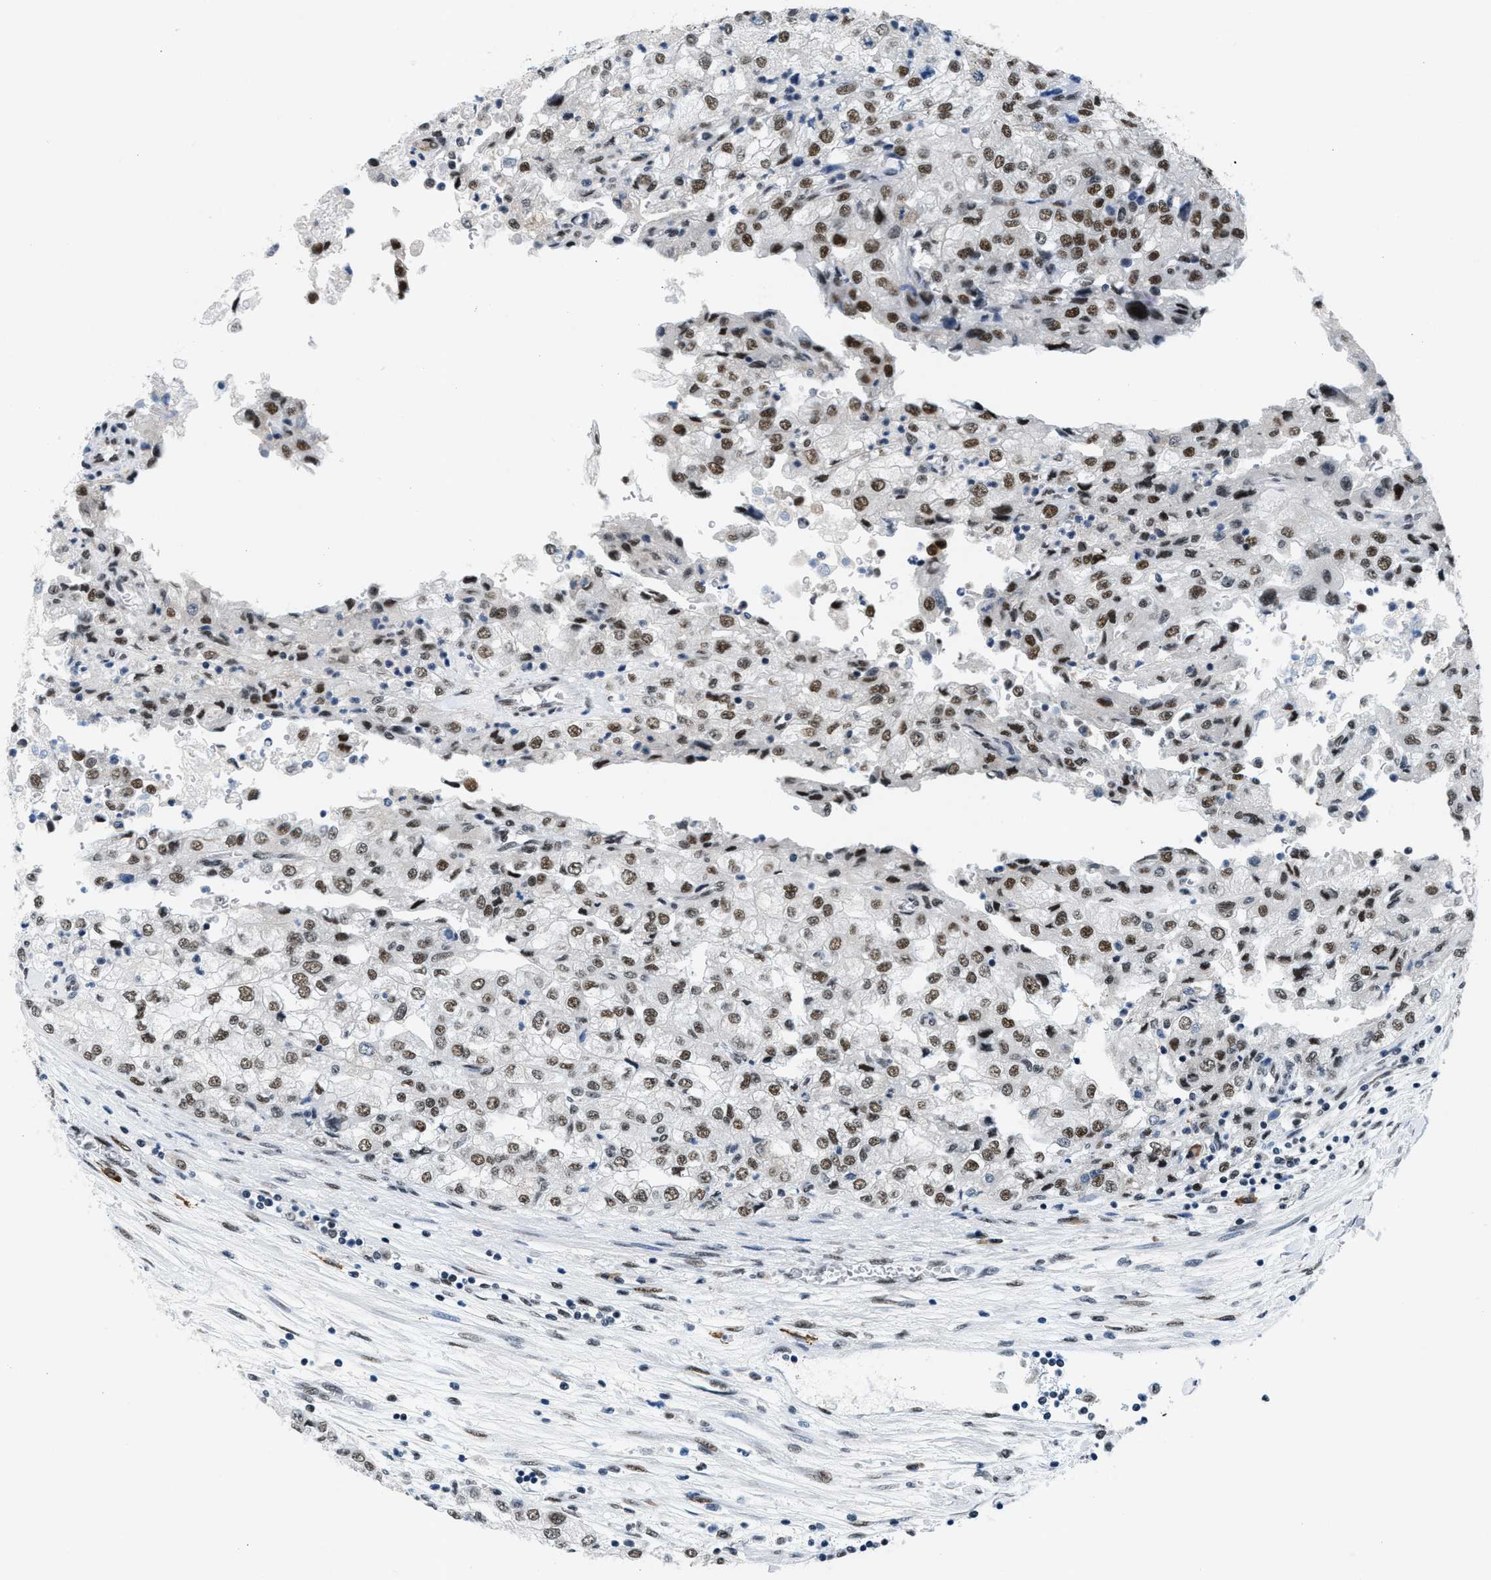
{"staining": {"intensity": "moderate", "quantity": ">75%", "location": "nuclear"}, "tissue": "renal cancer", "cell_type": "Tumor cells", "image_type": "cancer", "snomed": [{"axis": "morphology", "description": "Adenocarcinoma, NOS"}, {"axis": "topography", "description": "Kidney"}], "caption": "An immunohistochemistry micrograph of tumor tissue is shown. Protein staining in brown highlights moderate nuclear positivity in renal cancer (adenocarcinoma) within tumor cells. The protein is shown in brown color, while the nuclei are stained blue.", "gene": "ATF2", "patient": {"sex": "female", "age": 54}}